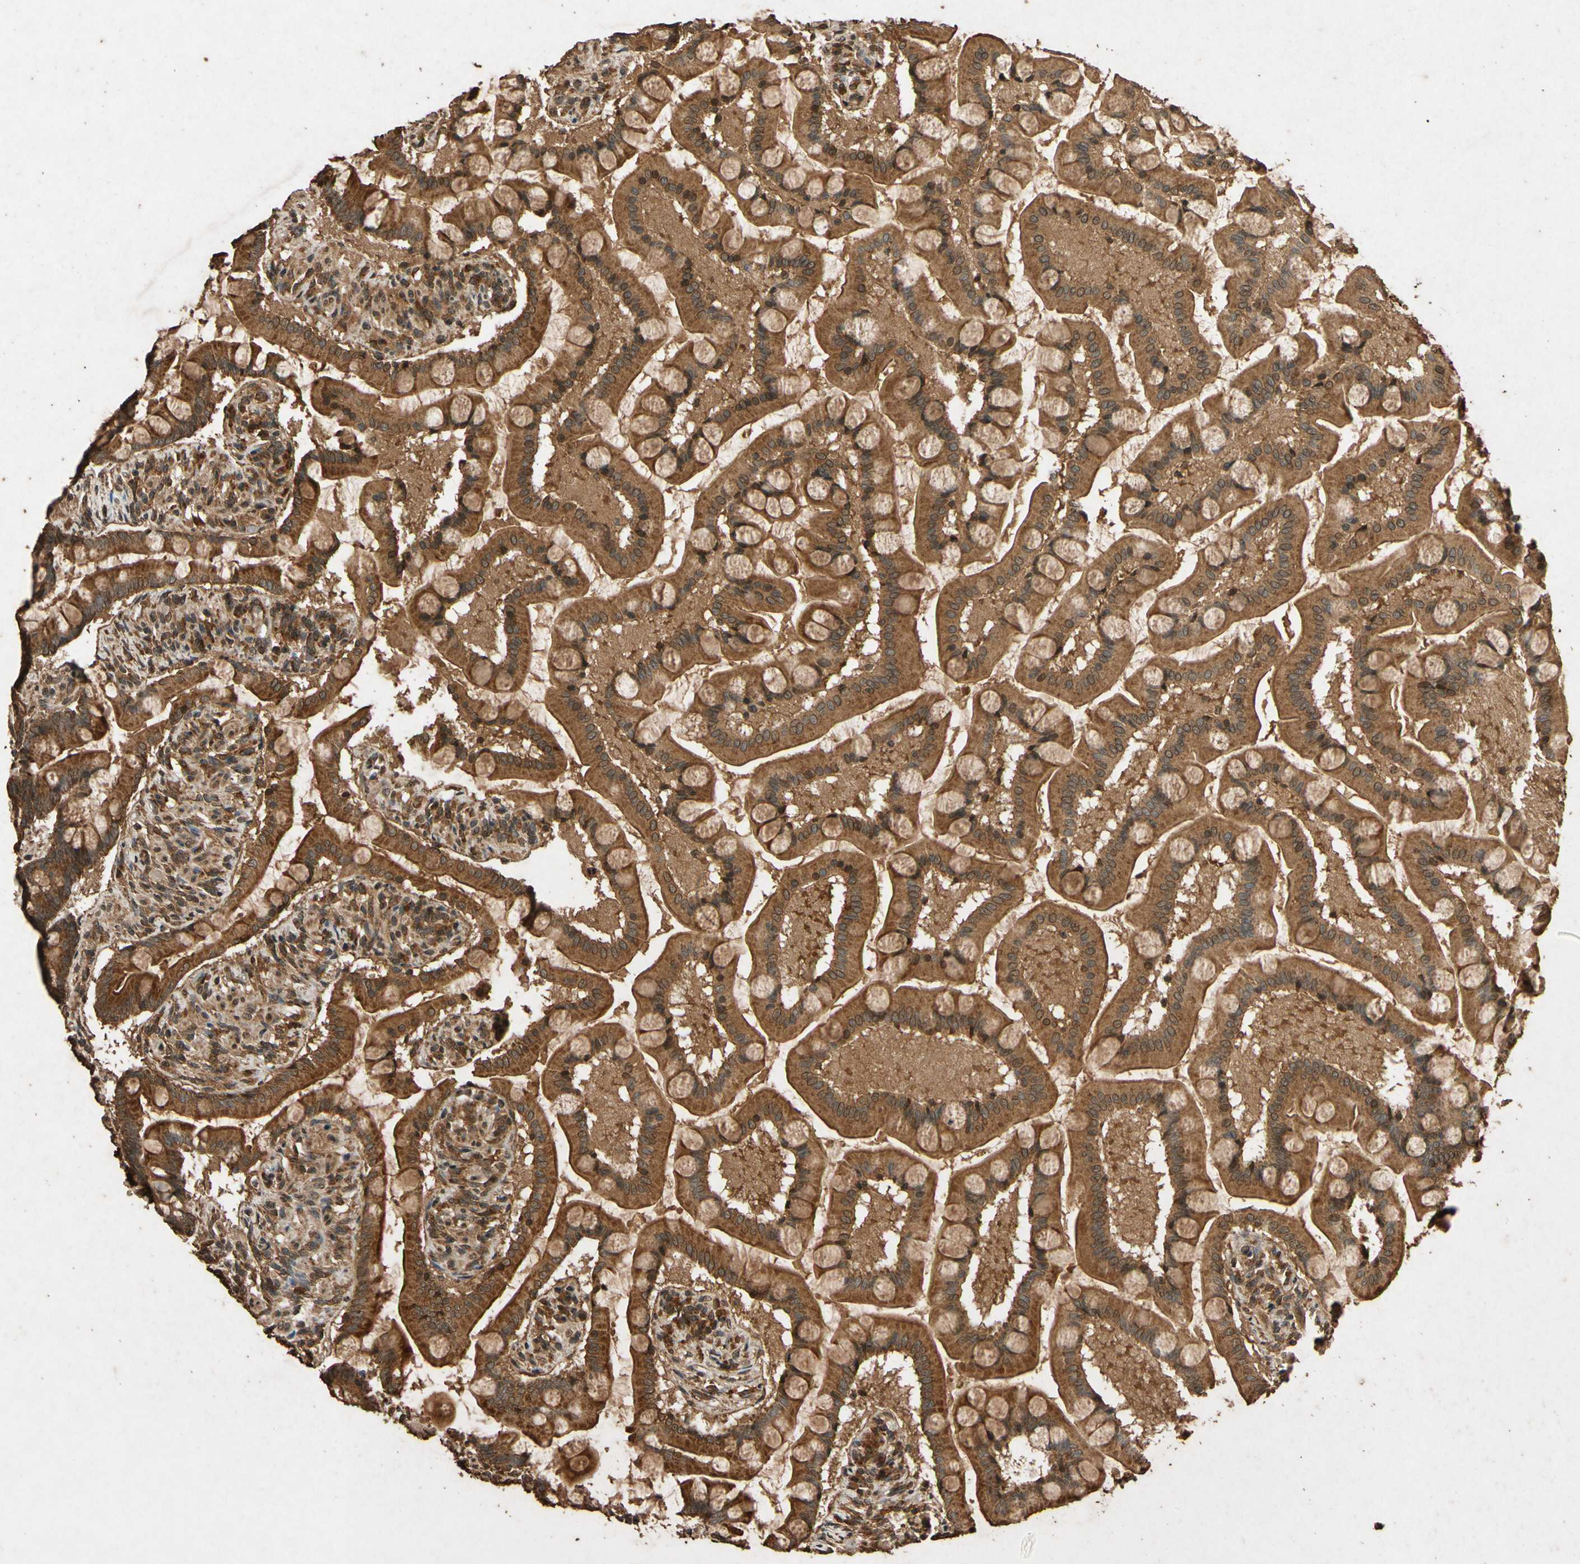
{"staining": {"intensity": "strong", "quantity": ">75%", "location": "cytoplasmic/membranous"}, "tissue": "small intestine", "cell_type": "Glandular cells", "image_type": "normal", "snomed": [{"axis": "morphology", "description": "Normal tissue, NOS"}, {"axis": "topography", "description": "Small intestine"}], "caption": "Protein staining by IHC displays strong cytoplasmic/membranous positivity in approximately >75% of glandular cells in benign small intestine. (Stains: DAB in brown, nuclei in blue, Microscopy: brightfield microscopy at high magnification).", "gene": "TXN2", "patient": {"sex": "male", "age": 41}}